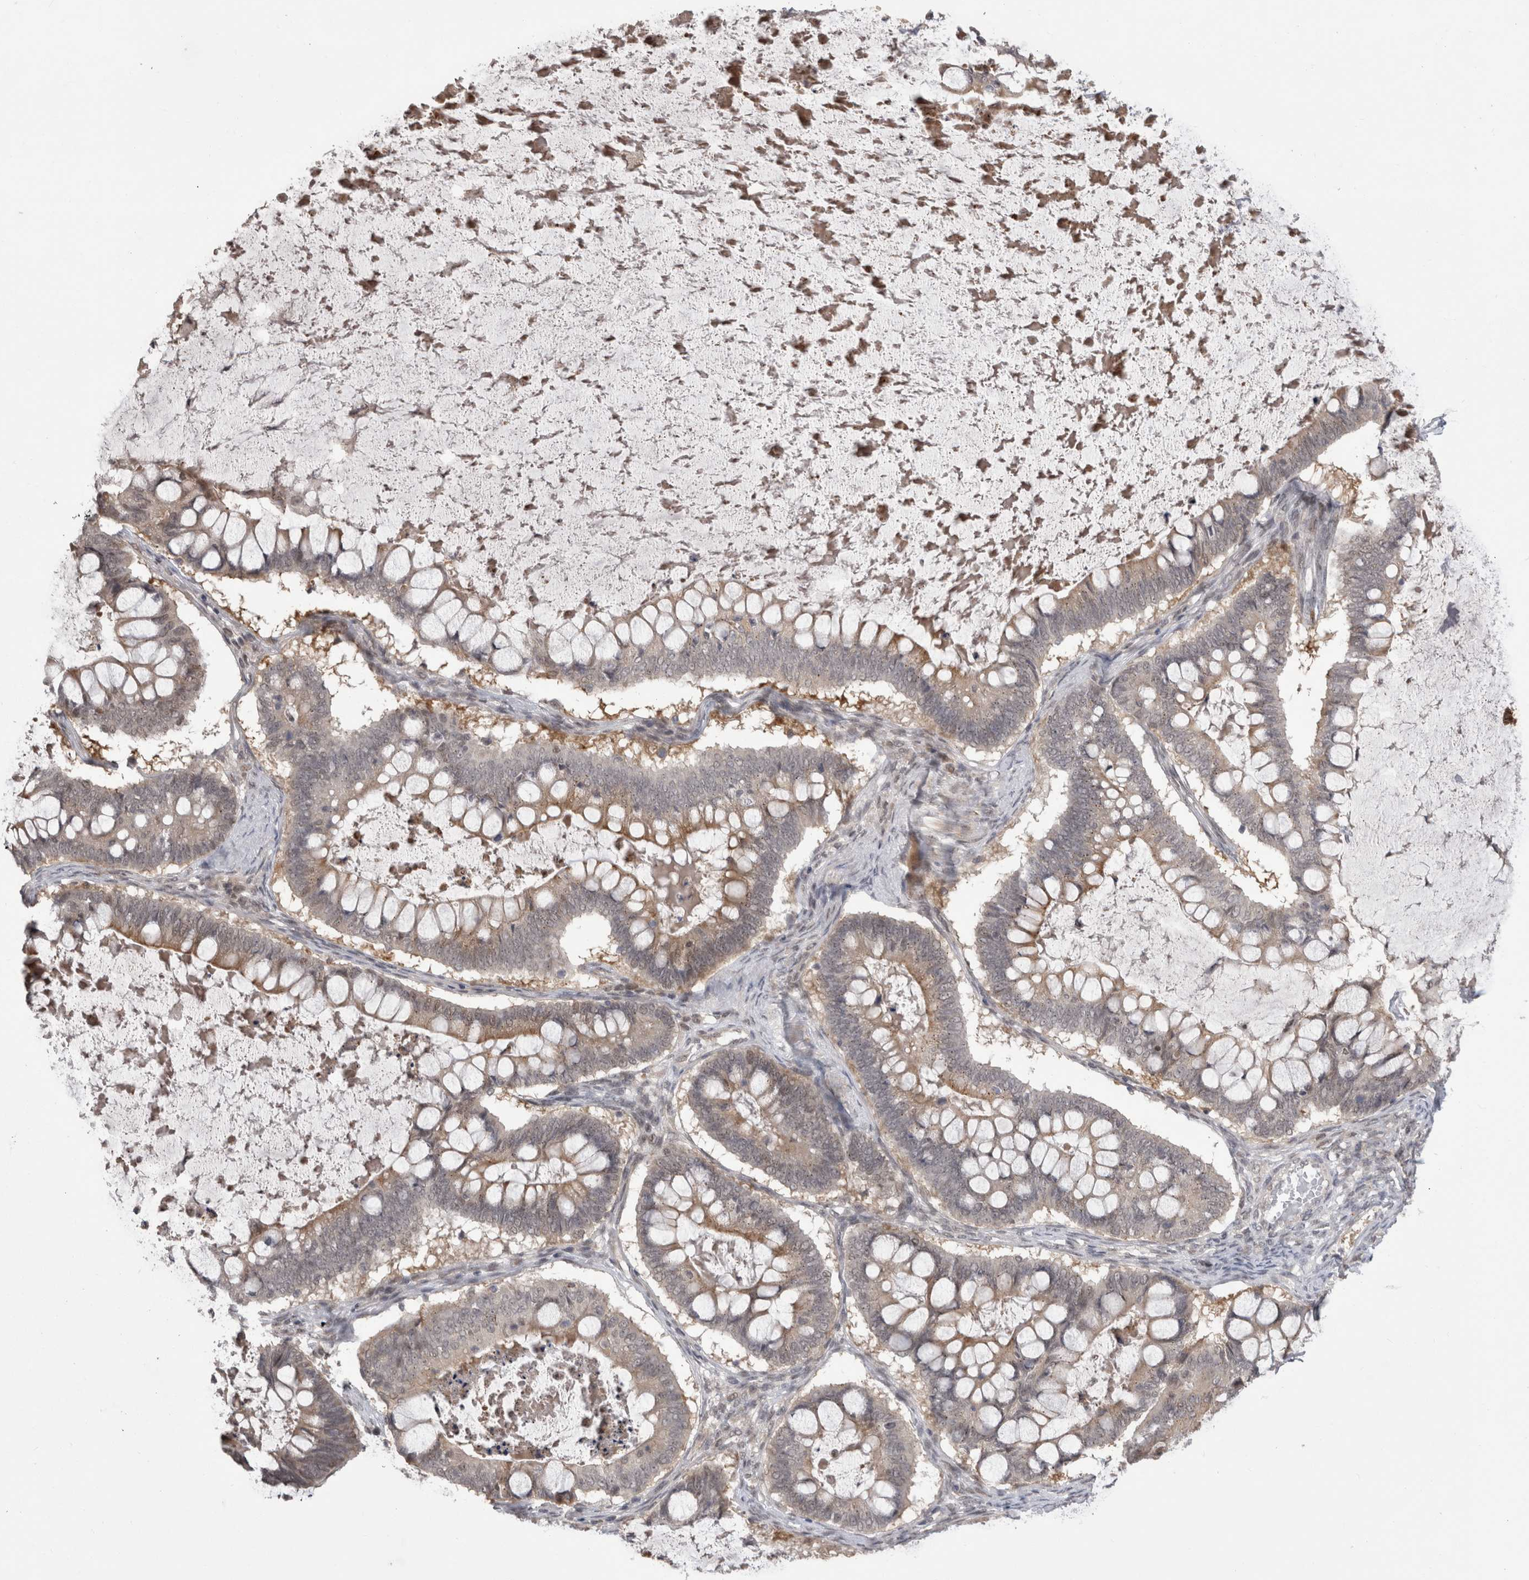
{"staining": {"intensity": "moderate", "quantity": "<25%", "location": "cytoplasmic/membranous"}, "tissue": "ovarian cancer", "cell_type": "Tumor cells", "image_type": "cancer", "snomed": [{"axis": "morphology", "description": "Cystadenocarcinoma, mucinous, NOS"}, {"axis": "topography", "description": "Ovary"}], "caption": "This is an image of immunohistochemistry (IHC) staining of ovarian cancer (mucinous cystadenocarcinoma), which shows moderate positivity in the cytoplasmic/membranous of tumor cells.", "gene": "MTBP", "patient": {"sex": "female", "age": 61}}